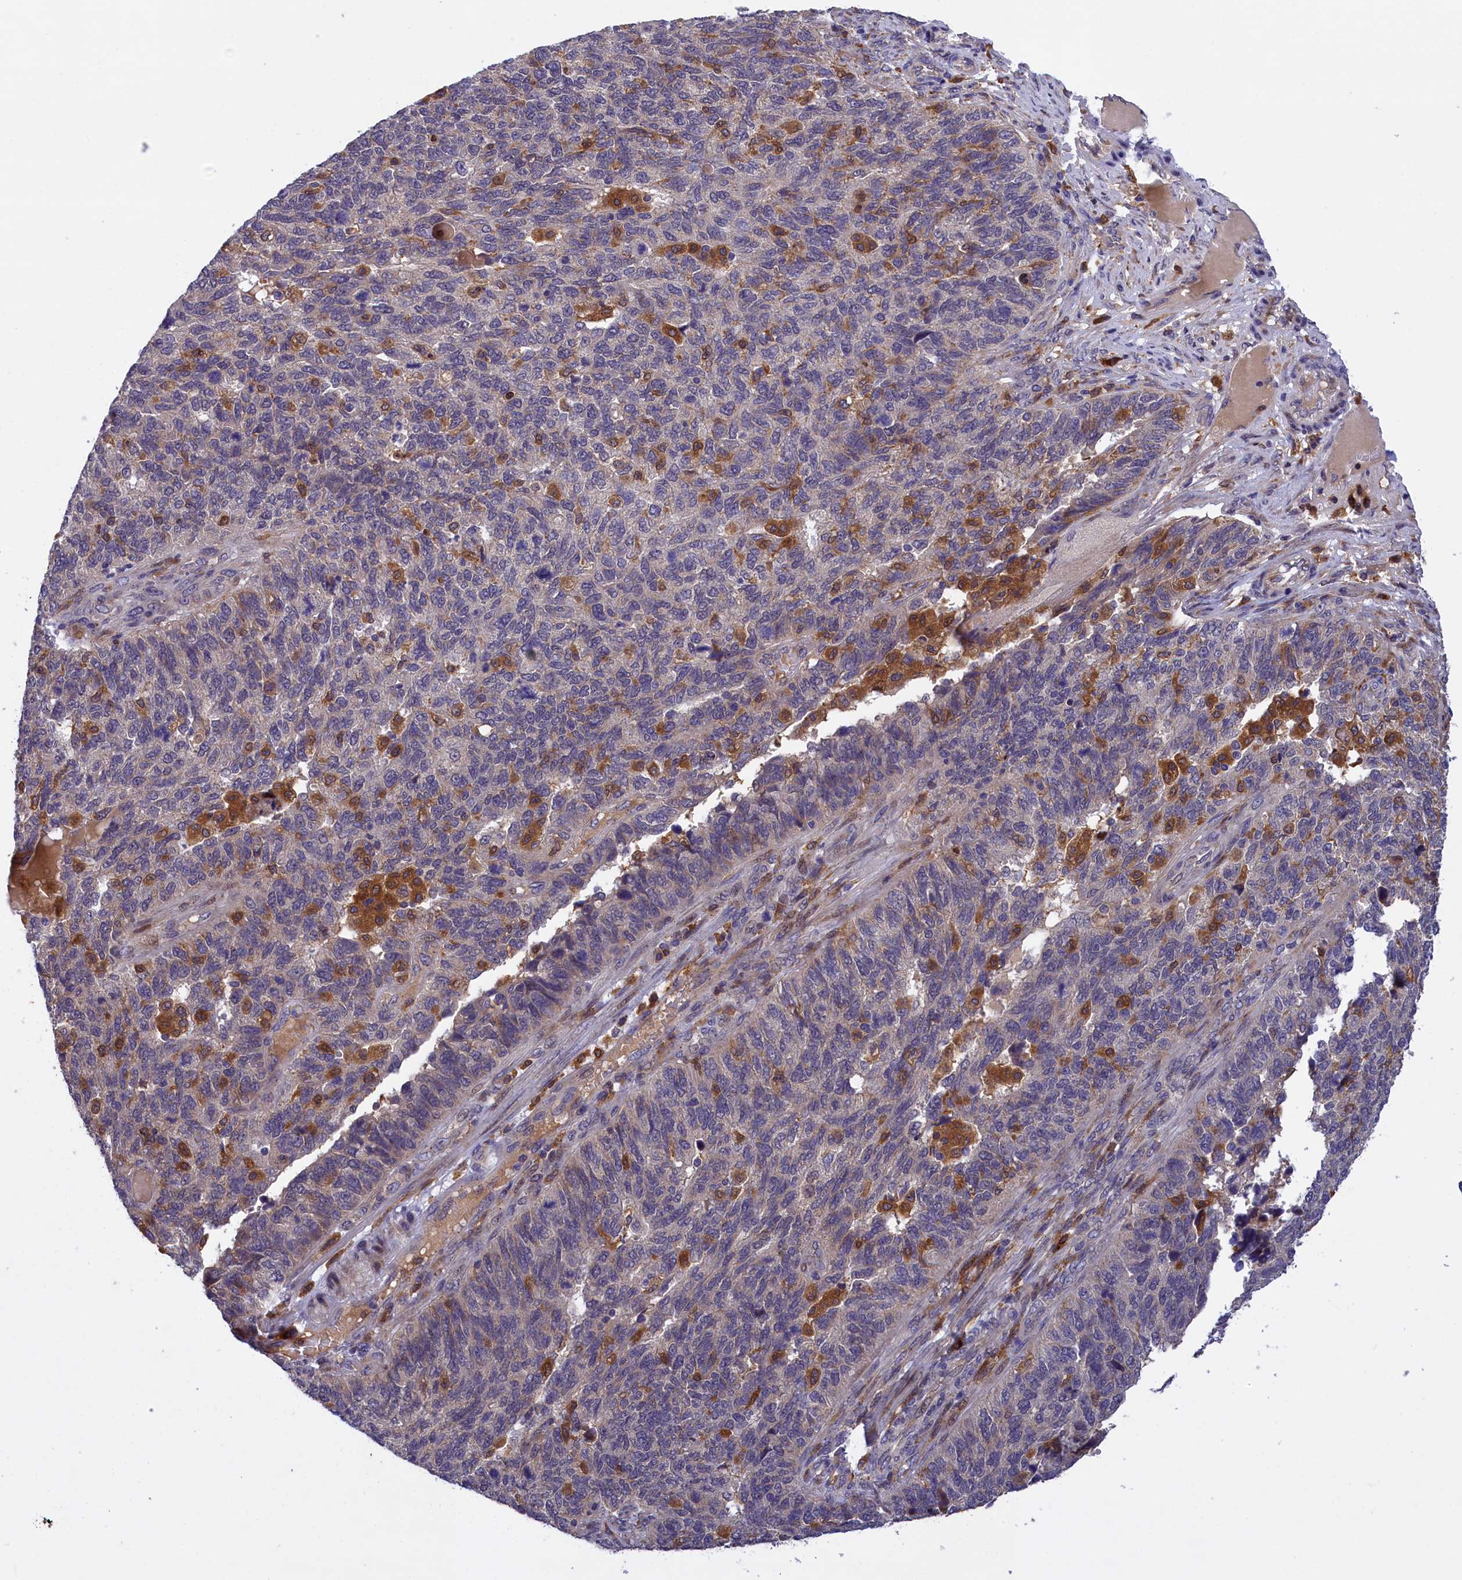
{"staining": {"intensity": "strong", "quantity": "<25%", "location": "cytoplasmic/membranous"}, "tissue": "endometrial cancer", "cell_type": "Tumor cells", "image_type": "cancer", "snomed": [{"axis": "morphology", "description": "Adenocarcinoma, NOS"}, {"axis": "topography", "description": "Endometrium"}], "caption": "A histopathology image of human endometrial cancer (adenocarcinoma) stained for a protein shows strong cytoplasmic/membranous brown staining in tumor cells.", "gene": "NAIP", "patient": {"sex": "female", "age": 66}}